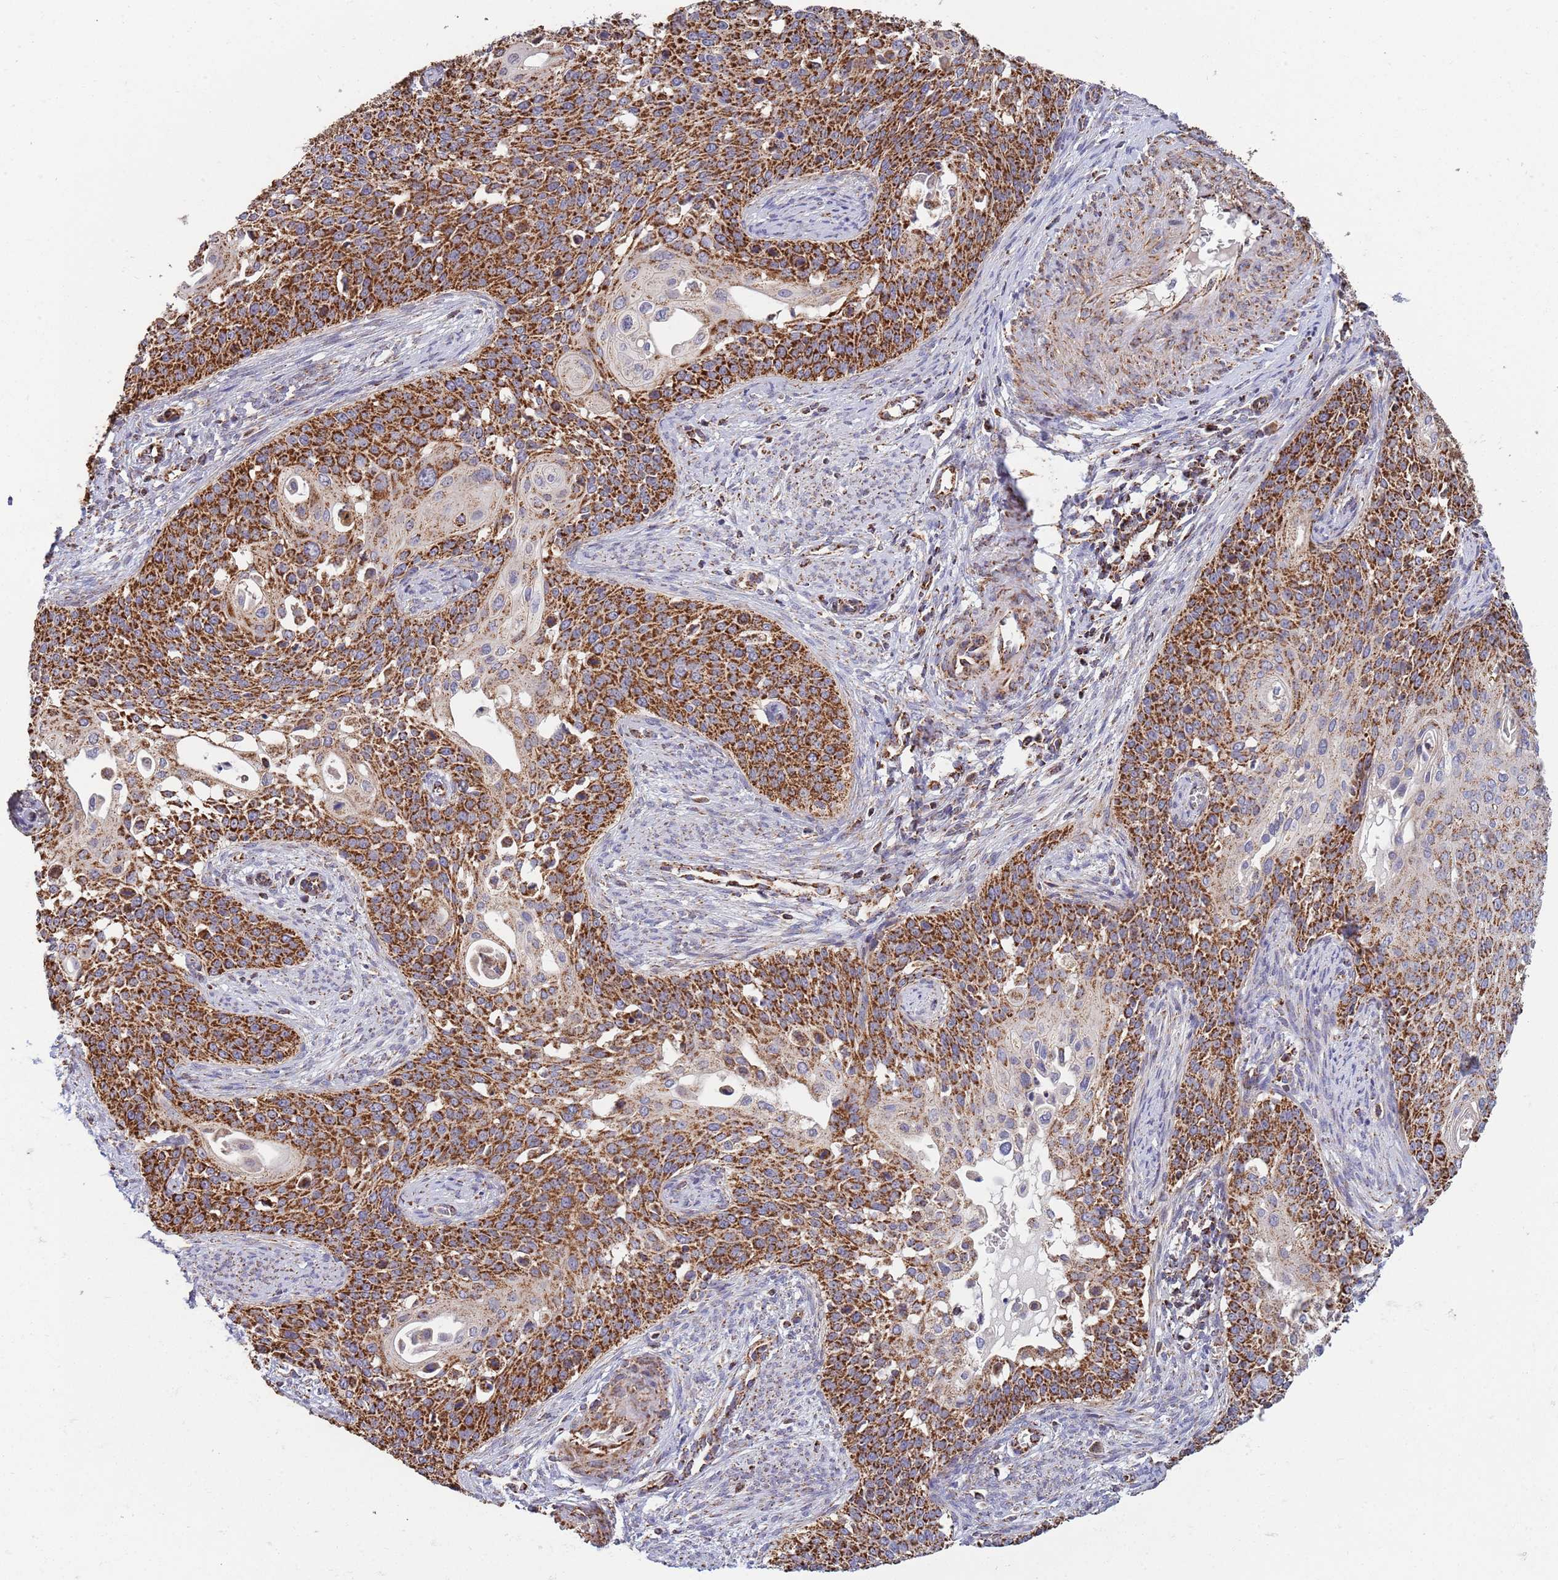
{"staining": {"intensity": "strong", "quantity": ">75%", "location": "cytoplasmic/membranous"}, "tissue": "cervical cancer", "cell_type": "Tumor cells", "image_type": "cancer", "snomed": [{"axis": "morphology", "description": "Squamous cell carcinoma, NOS"}, {"axis": "topography", "description": "Cervix"}], "caption": "Strong cytoplasmic/membranous positivity for a protein is appreciated in approximately >75% of tumor cells of squamous cell carcinoma (cervical) using immunohistochemistry.", "gene": "VPS16", "patient": {"sex": "female", "age": 44}}